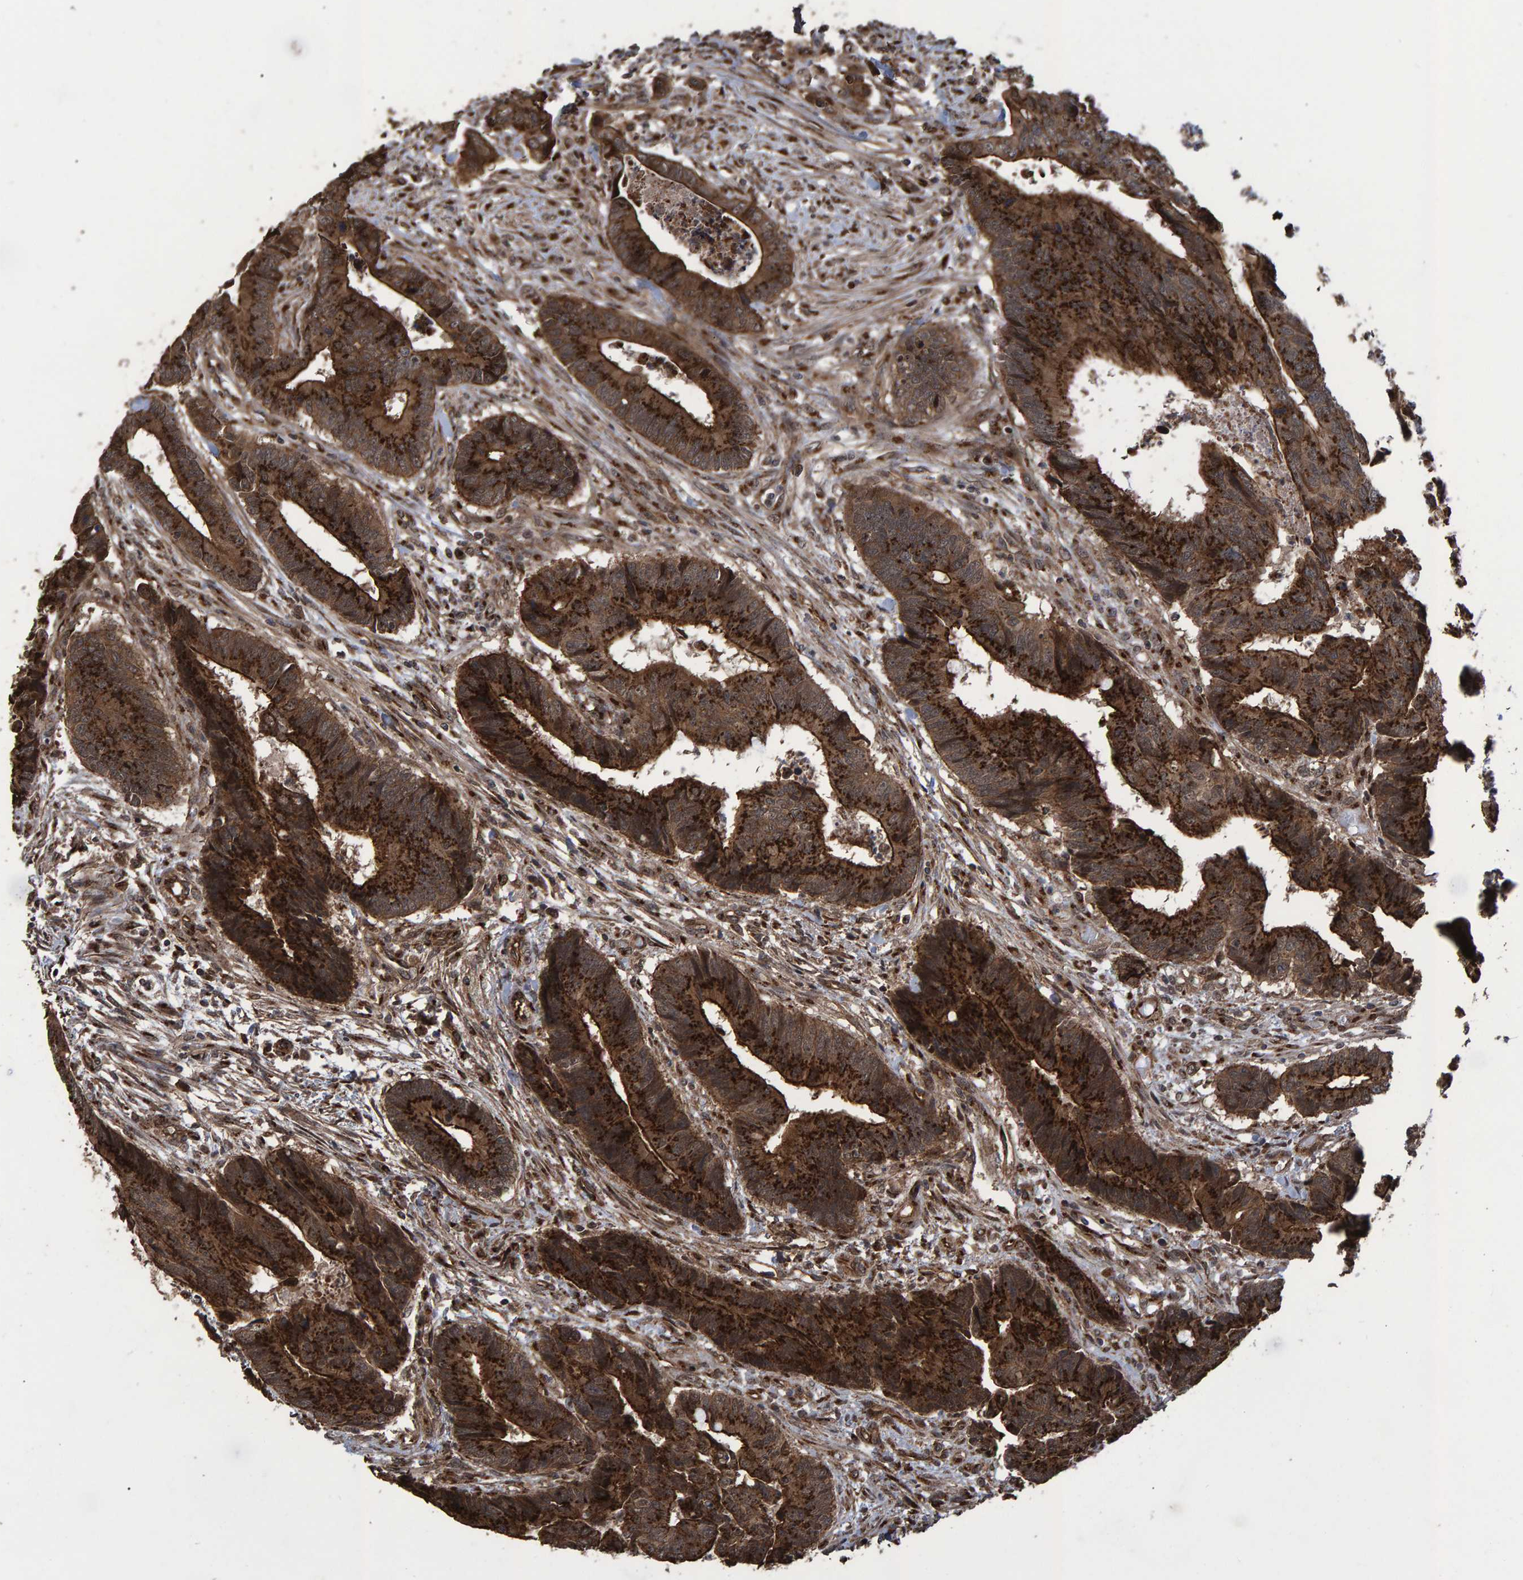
{"staining": {"intensity": "strong", "quantity": ">75%", "location": "cytoplasmic/membranous,nuclear"}, "tissue": "colorectal cancer", "cell_type": "Tumor cells", "image_type": "cancer", "snomed": [{"axis": "morphology", "description": "Adenocarcinoma, NOS"}, {"axis": "topography", "description": "Rectum"}], "caption": "Human colorectal cancer (adenocarcinoma) stained for a protein (brown) reveals strong cytoplasmic/membranous and nuclear positive expression in about >75% of tumor cells.", "gene": "TRIM68", "patient": {"sex": "male", "age": 84}}